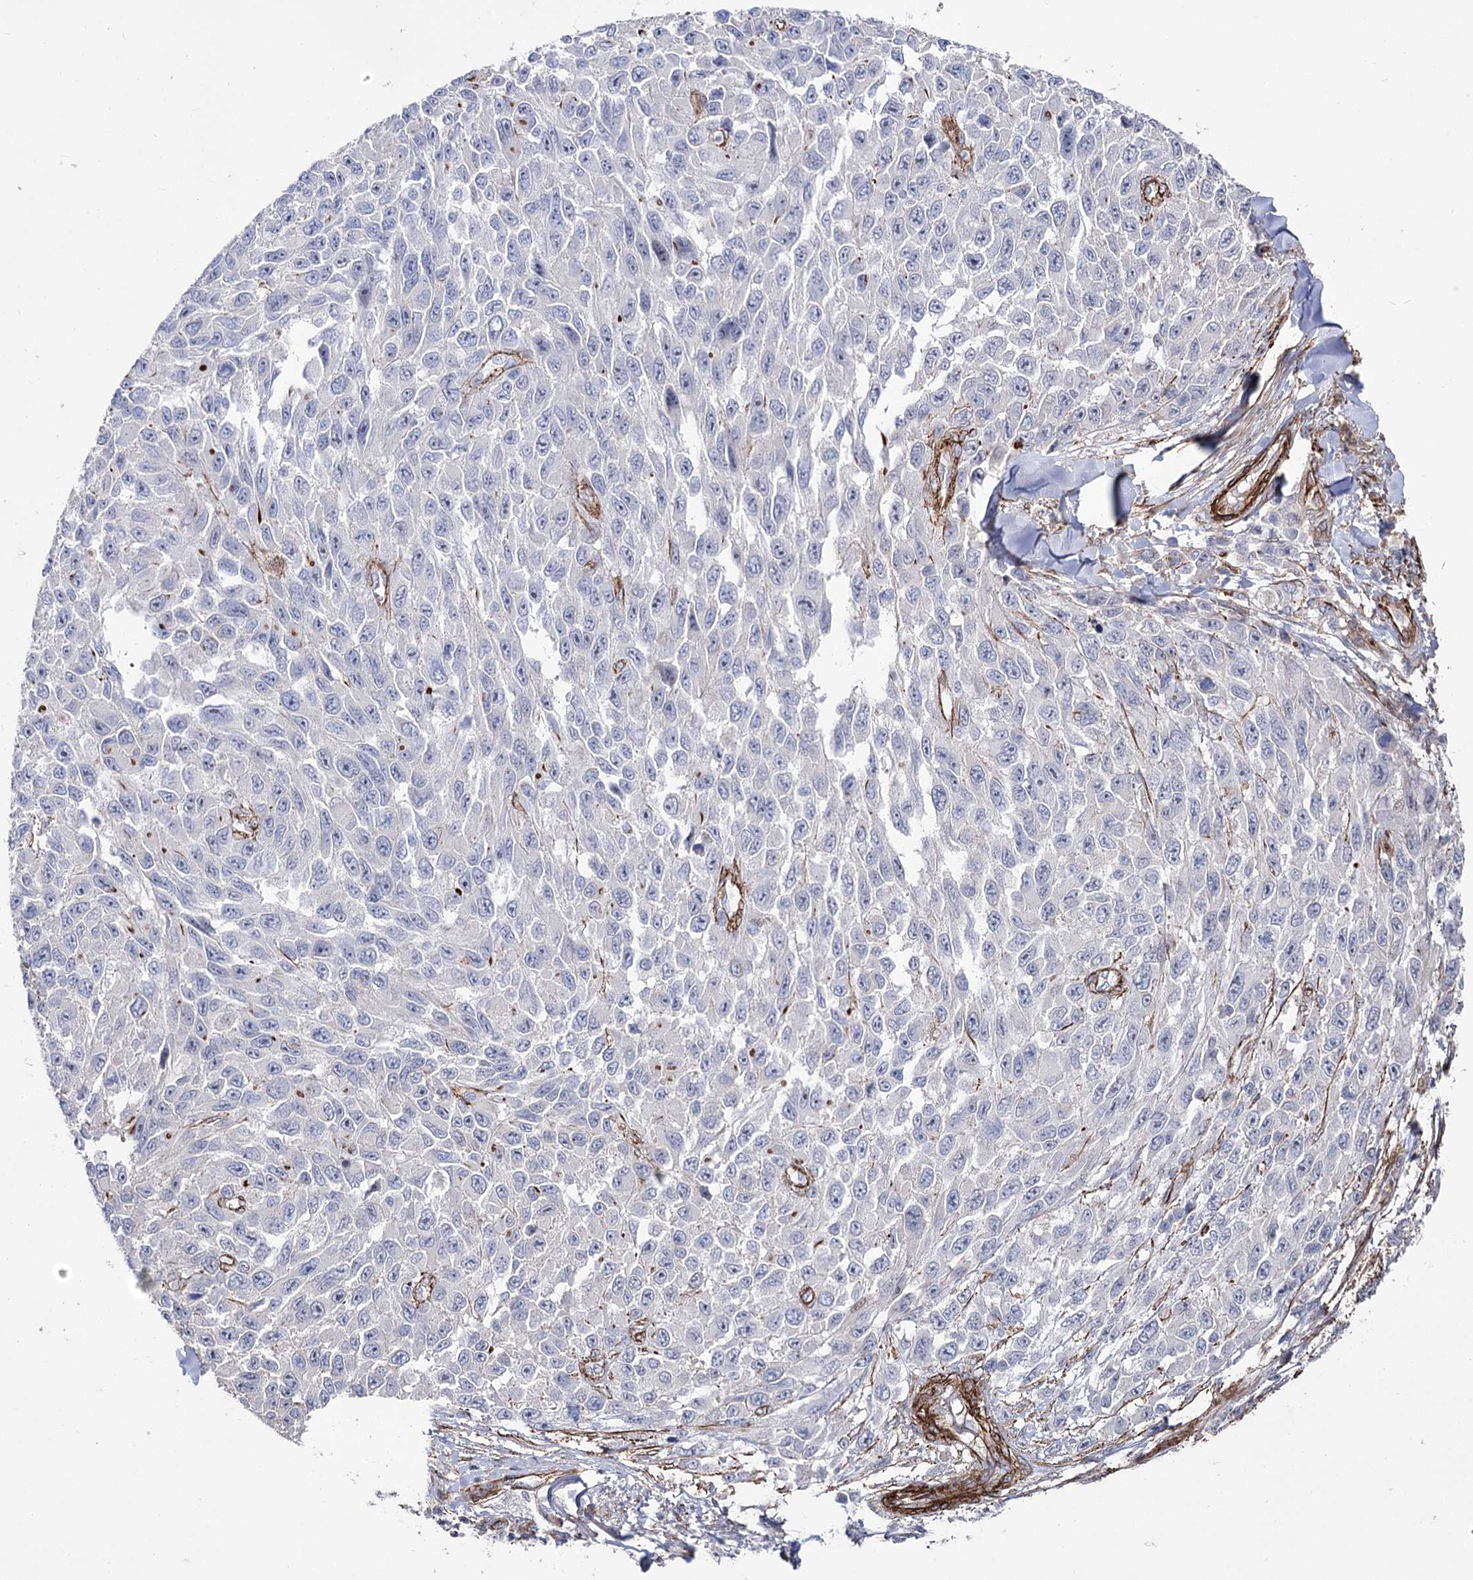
{"staining": {"intensity": "negative", "quantity": "none", "location": "none"}, "tissue": "melanoma", "cell_type": "Tumor cells", "image_type": "cancer", "snomed": [{"axis": "morphology", "description": "Normal tissue, NOS"}, {"axis": "morphology", "description": "Malignant melanoma, NOS"}, {"axis": "topography", "description": "Skin"}], "caption": "The image reveals no significant expression in tumor cells of malignant melanoma.", "gene": "ARHGAP20", "patient": {"sex": "female", "age": 96}}